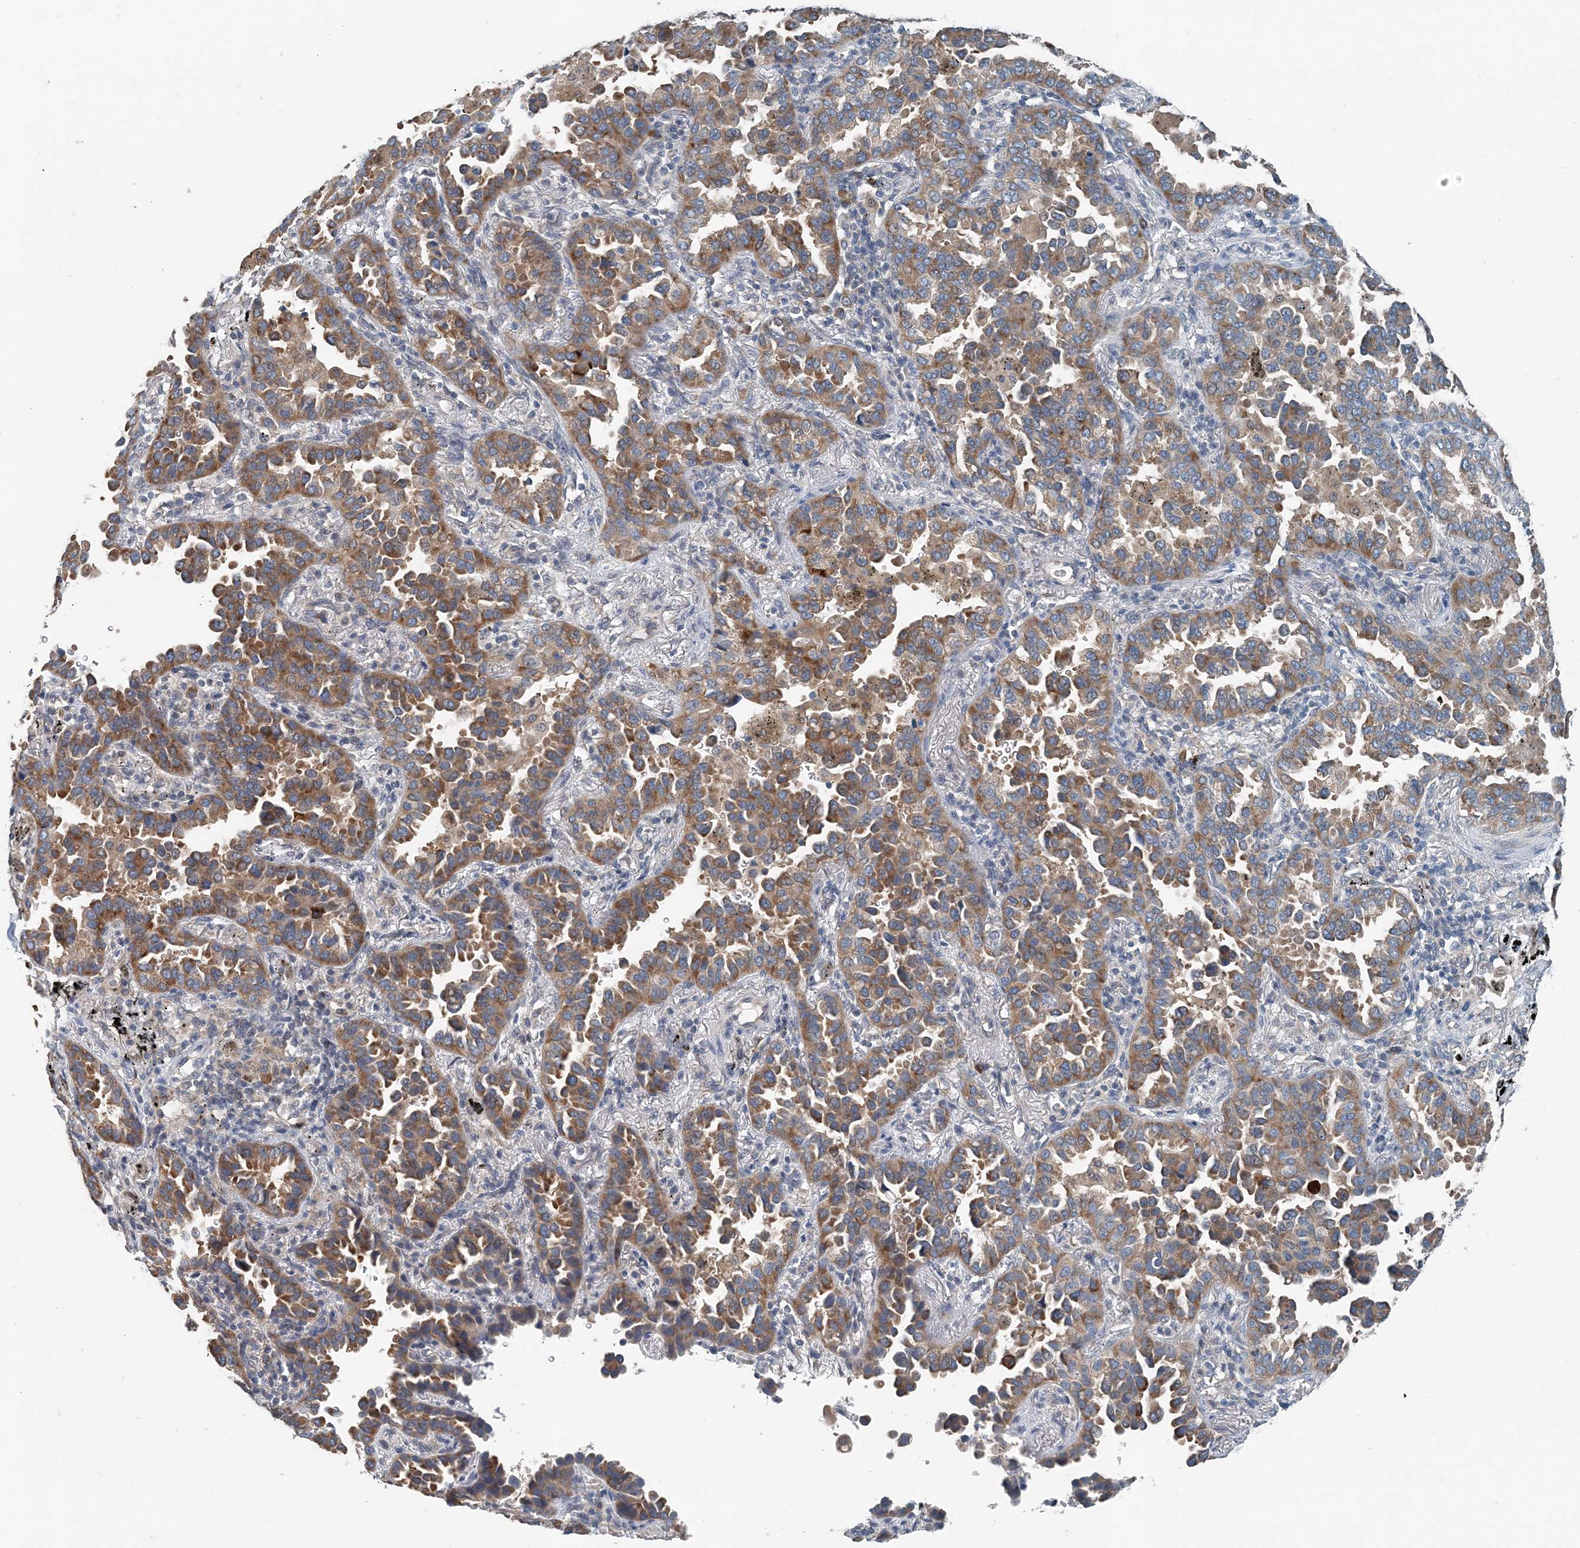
{"staining": {"intensity": "moderate", "quantity": ">75%", "location": "cytoplasmic/membranous"}, "tissue": "lung cancer", "cell_type": "Tumor cells", "image_type": "cancer", "snomed": [{"axis": "morphology", "description": "Normal tissue, NOS"}, {"axis": "morphology", "description": "Adenocarcinoma, NOS"}, {"axis": "topography", "description": "Lung"}], "caption": "Lung cancer (adenocarcinoma) stained with DAB (3,3'-diaminobenzidine) immunohistochemistry (IHC) demonstrates medium levels of moderate cytoplasmic/membranous staining in about >75% of tumor cells.", "gene": "EEF1A2", "patient": {"sex": "male", "age": 59}}